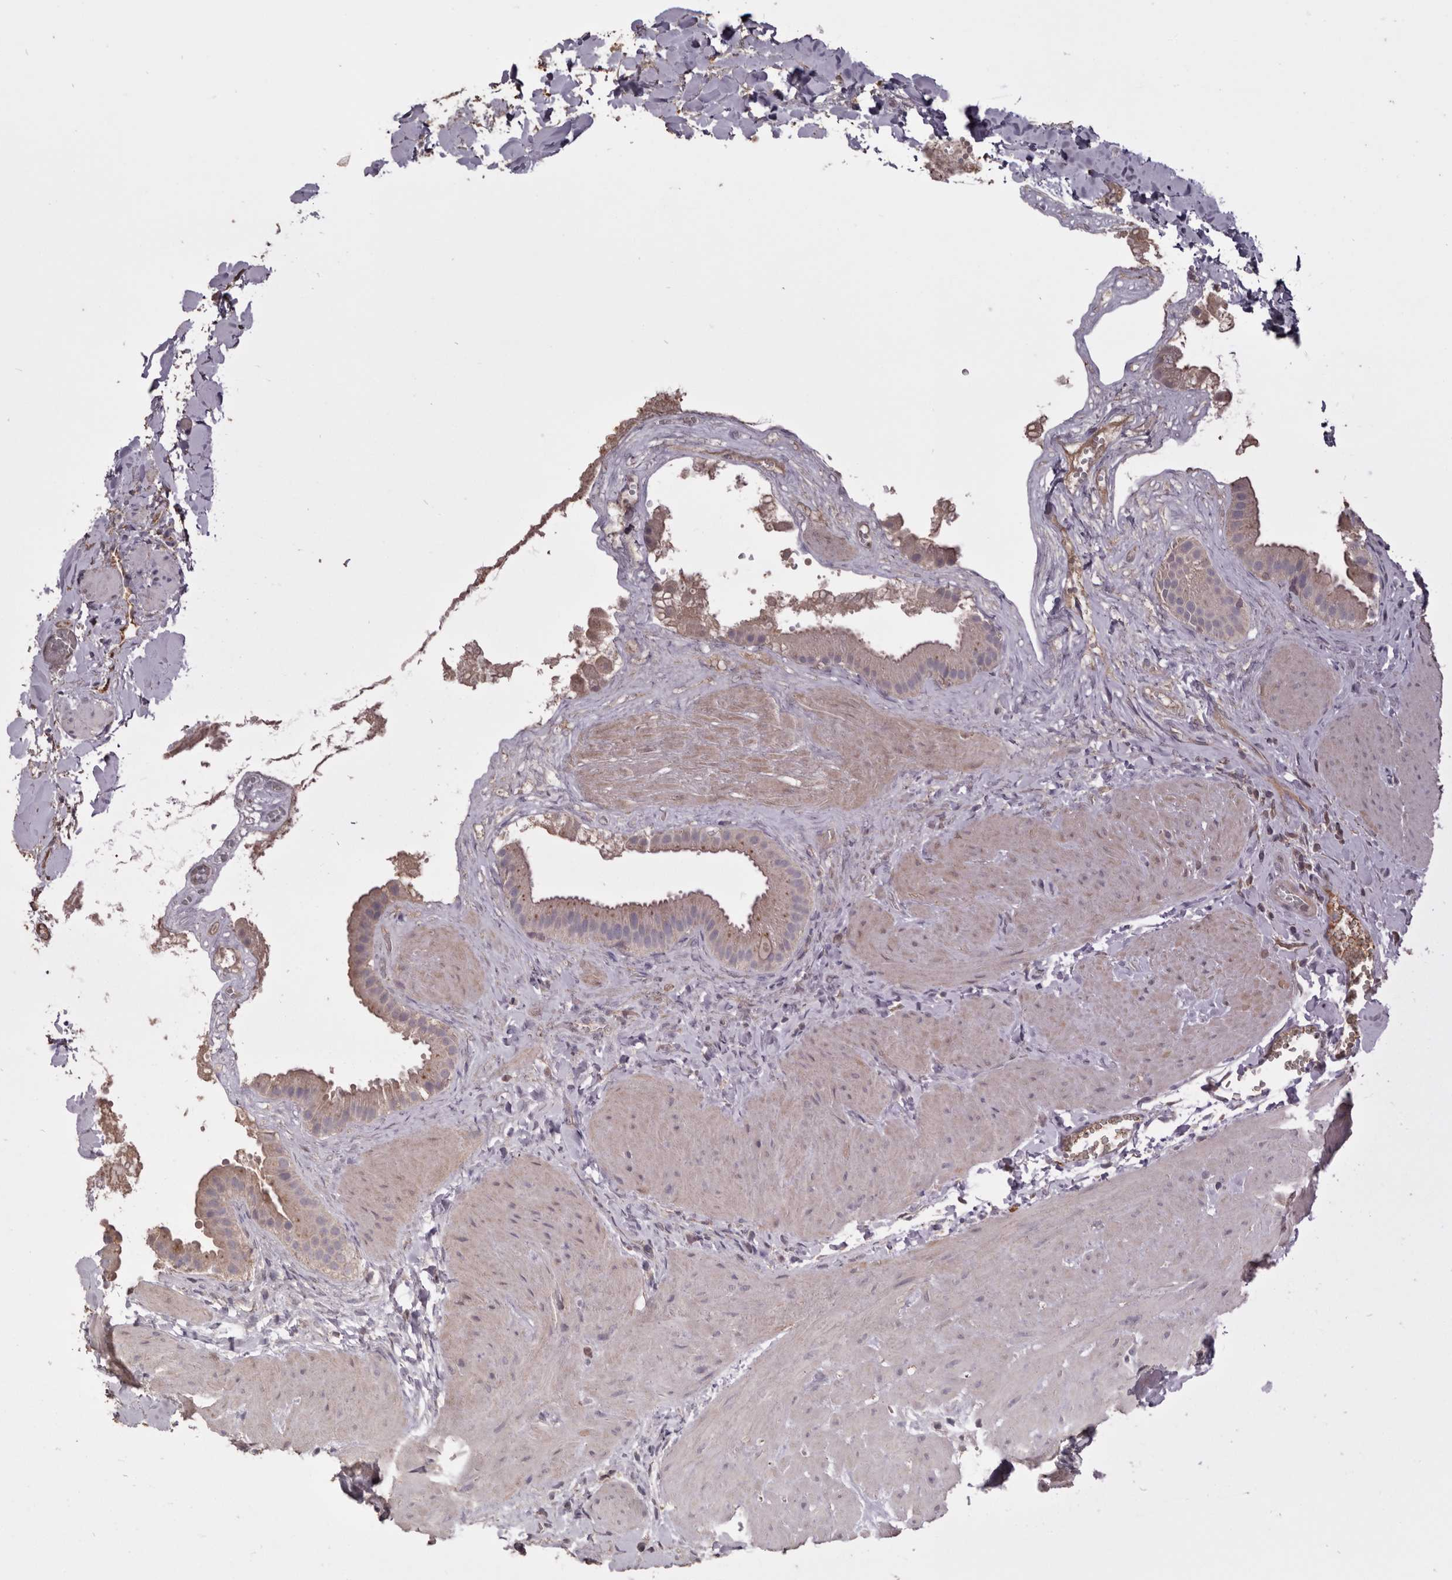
{"staining": {"intensity": "weak", "quantity": "25%-75%", "location": "cytoplasmic/membranous"}, "tissue": "gallbladder", "cell_type": "Glandular cells", "image_type": "normal", "snomed": [{"axis": "morphology", "description": "Normal tissue, NOS"}, {"axis": "topography", "description": "Gallbladder"}], "caption": "Immunohistochemistry (IHC) of unremarkable human gallbladder exhibits low levels of weak cytoplasmic/membranous positivity in approximately 25%-75% of glandular cells.", "gene": "HCAR2", "patient": {"sex": "male", "age": 55}}